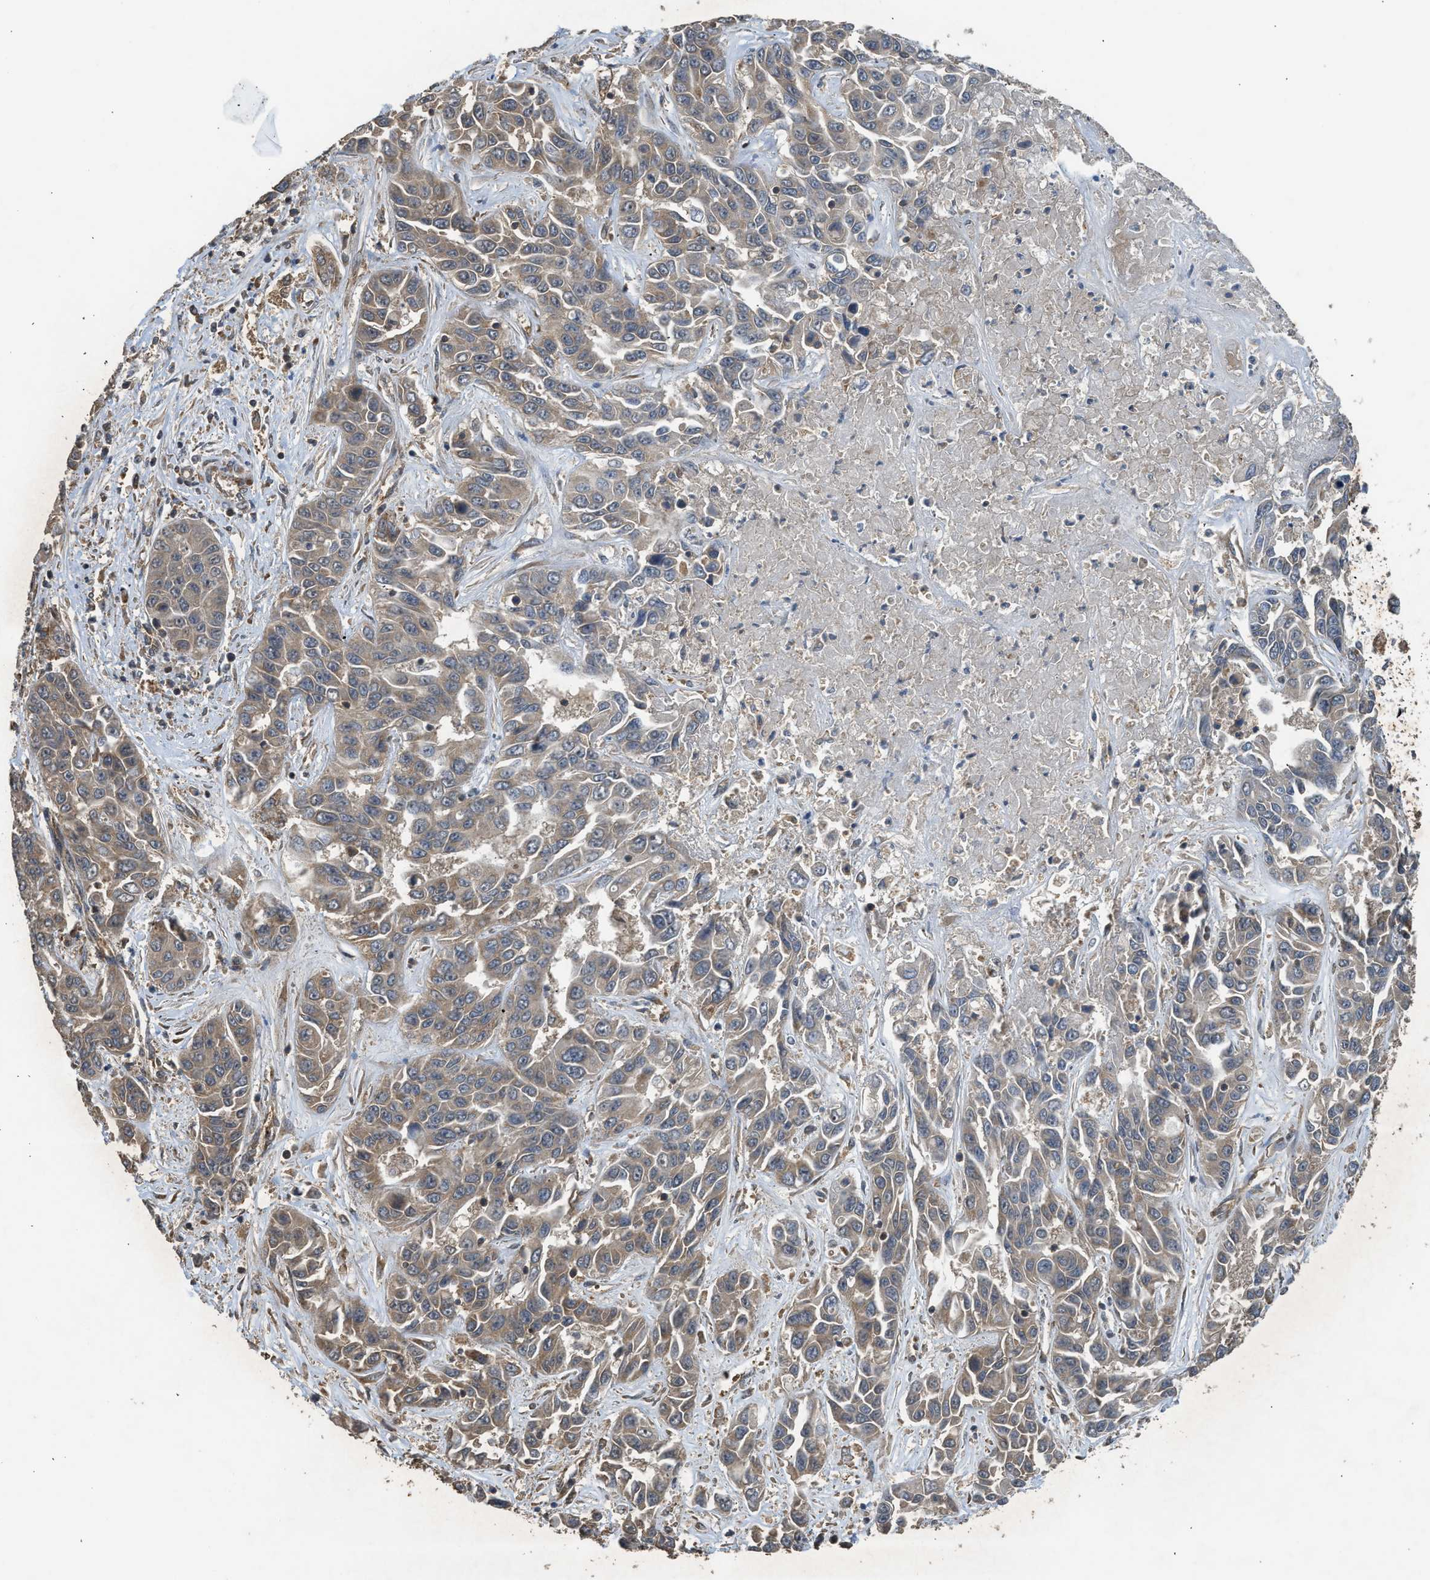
{"staining": {"intensity": "weak", "quantity": "25%-75%", "location": "cytoplasmic/membranous"}, "tissue": "liver cancer", "cell_type": "Tumor cells", "image_type": "cancer", "snomed": [{"axis": "morphology", "description": "Cholangiocarcinoma"}, {"axis": "topography", "description": "Liver"}], "caption": "Liver cancer (cholangiocarcinoma) stained with immunohistochemistry demonstrates weak cytoplasmic/membranous staining in approximately 25%-75% of tumor cells. (brown staining indicates protein expression, while blue staining denotes nuclei).", "gene": "HIP1R", "patient": {"sex": "female", "age": 52}}